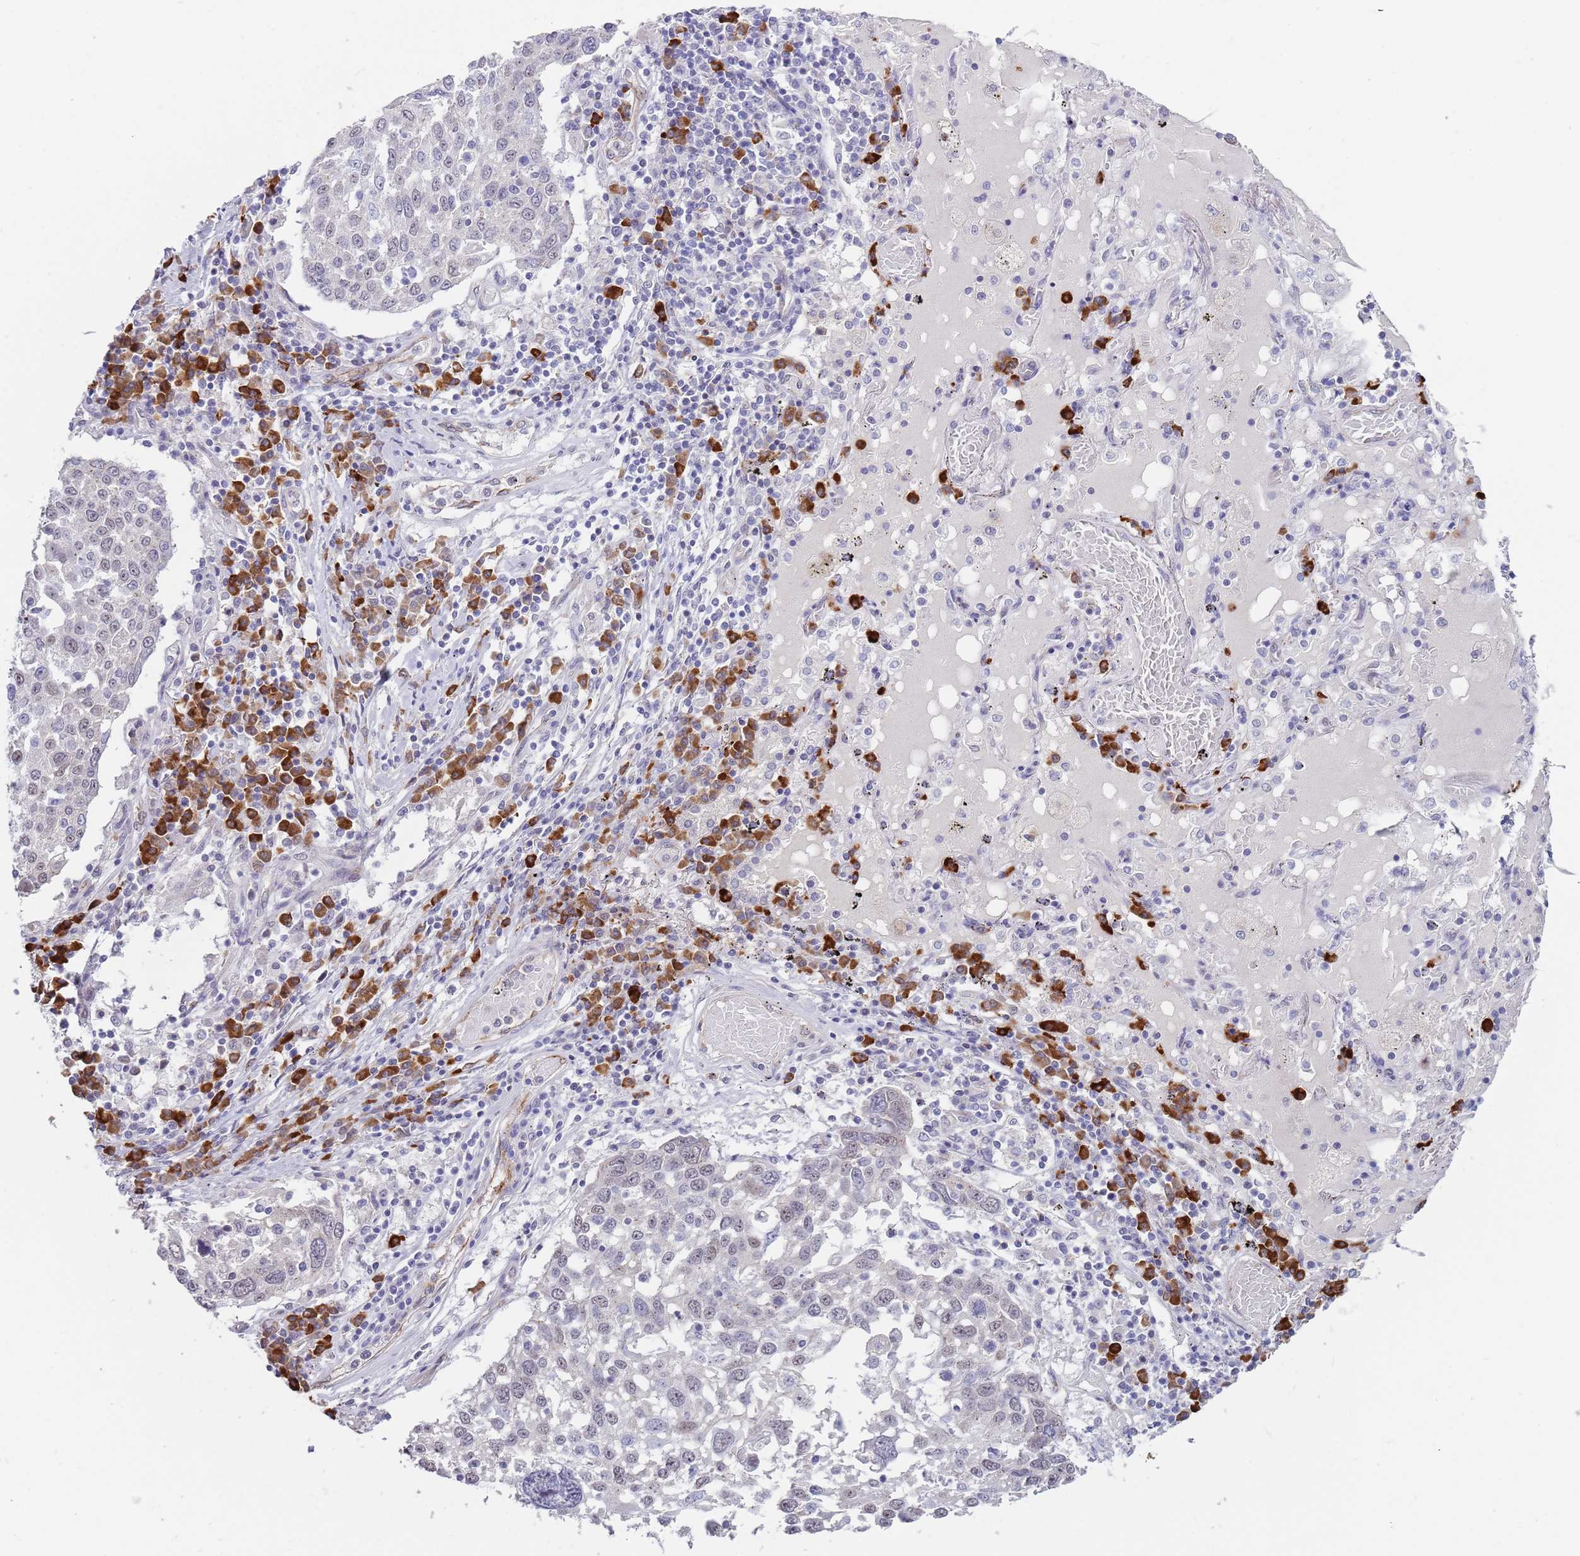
{"staining": {"intensity": "negative", "quantity": "none", "location": "none"}, "tissue": "lung cancer", "cell_type": "Tumor cells", "image_type": "cancer", "snomed": [{"axis": "morphology", "description": "Squamous cell carcinoma, NOS"}, {"axis": "topography", "description": "Lung"}], "caption": "A high-resolution micrograph shows immunohistochemistry staining of squamous cell carcinoma (lung), which shows no significant expression in tumor cells.", "gene": "TNRC6C", "patient": {"sex": "male", "age": 65}}